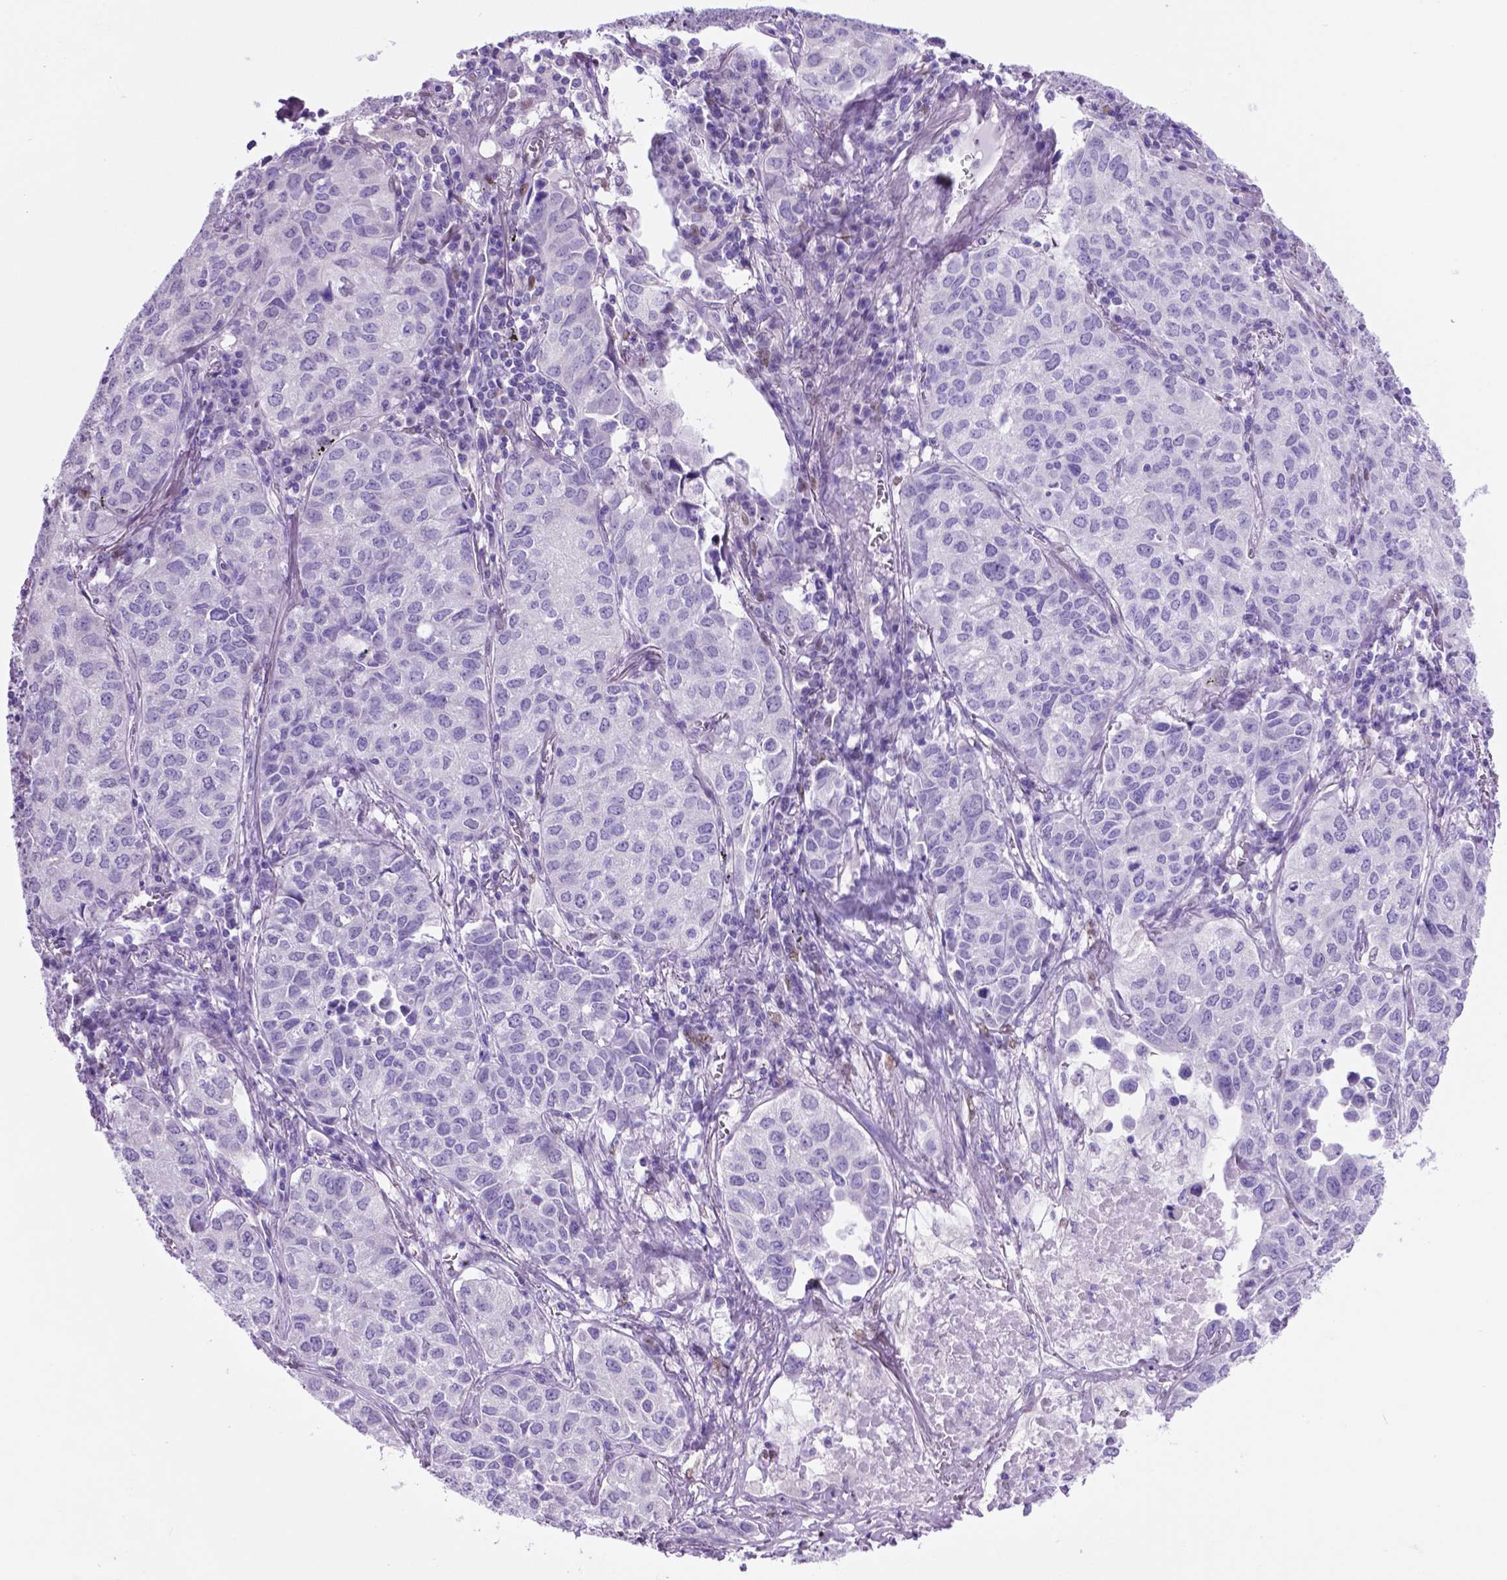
{"staining": {"intensity": "negative", "quantity": "none", "location": "none"}, "tissue": "lung cancer", "cell_type": "Tumor cells", "image_type": "cancer", "snomed": [{"axis": "morphology", "description": "Adenocarcinoma, NOS"}, {"axis": "topography", "description": "Lung"}], "caption": "DAB immunohistochemical staining of human lung adenocarcinoma reveals no significant expression in tumor cells.", "gene": "TMEM210", "patient": {"sex": "female", "age": 50}}